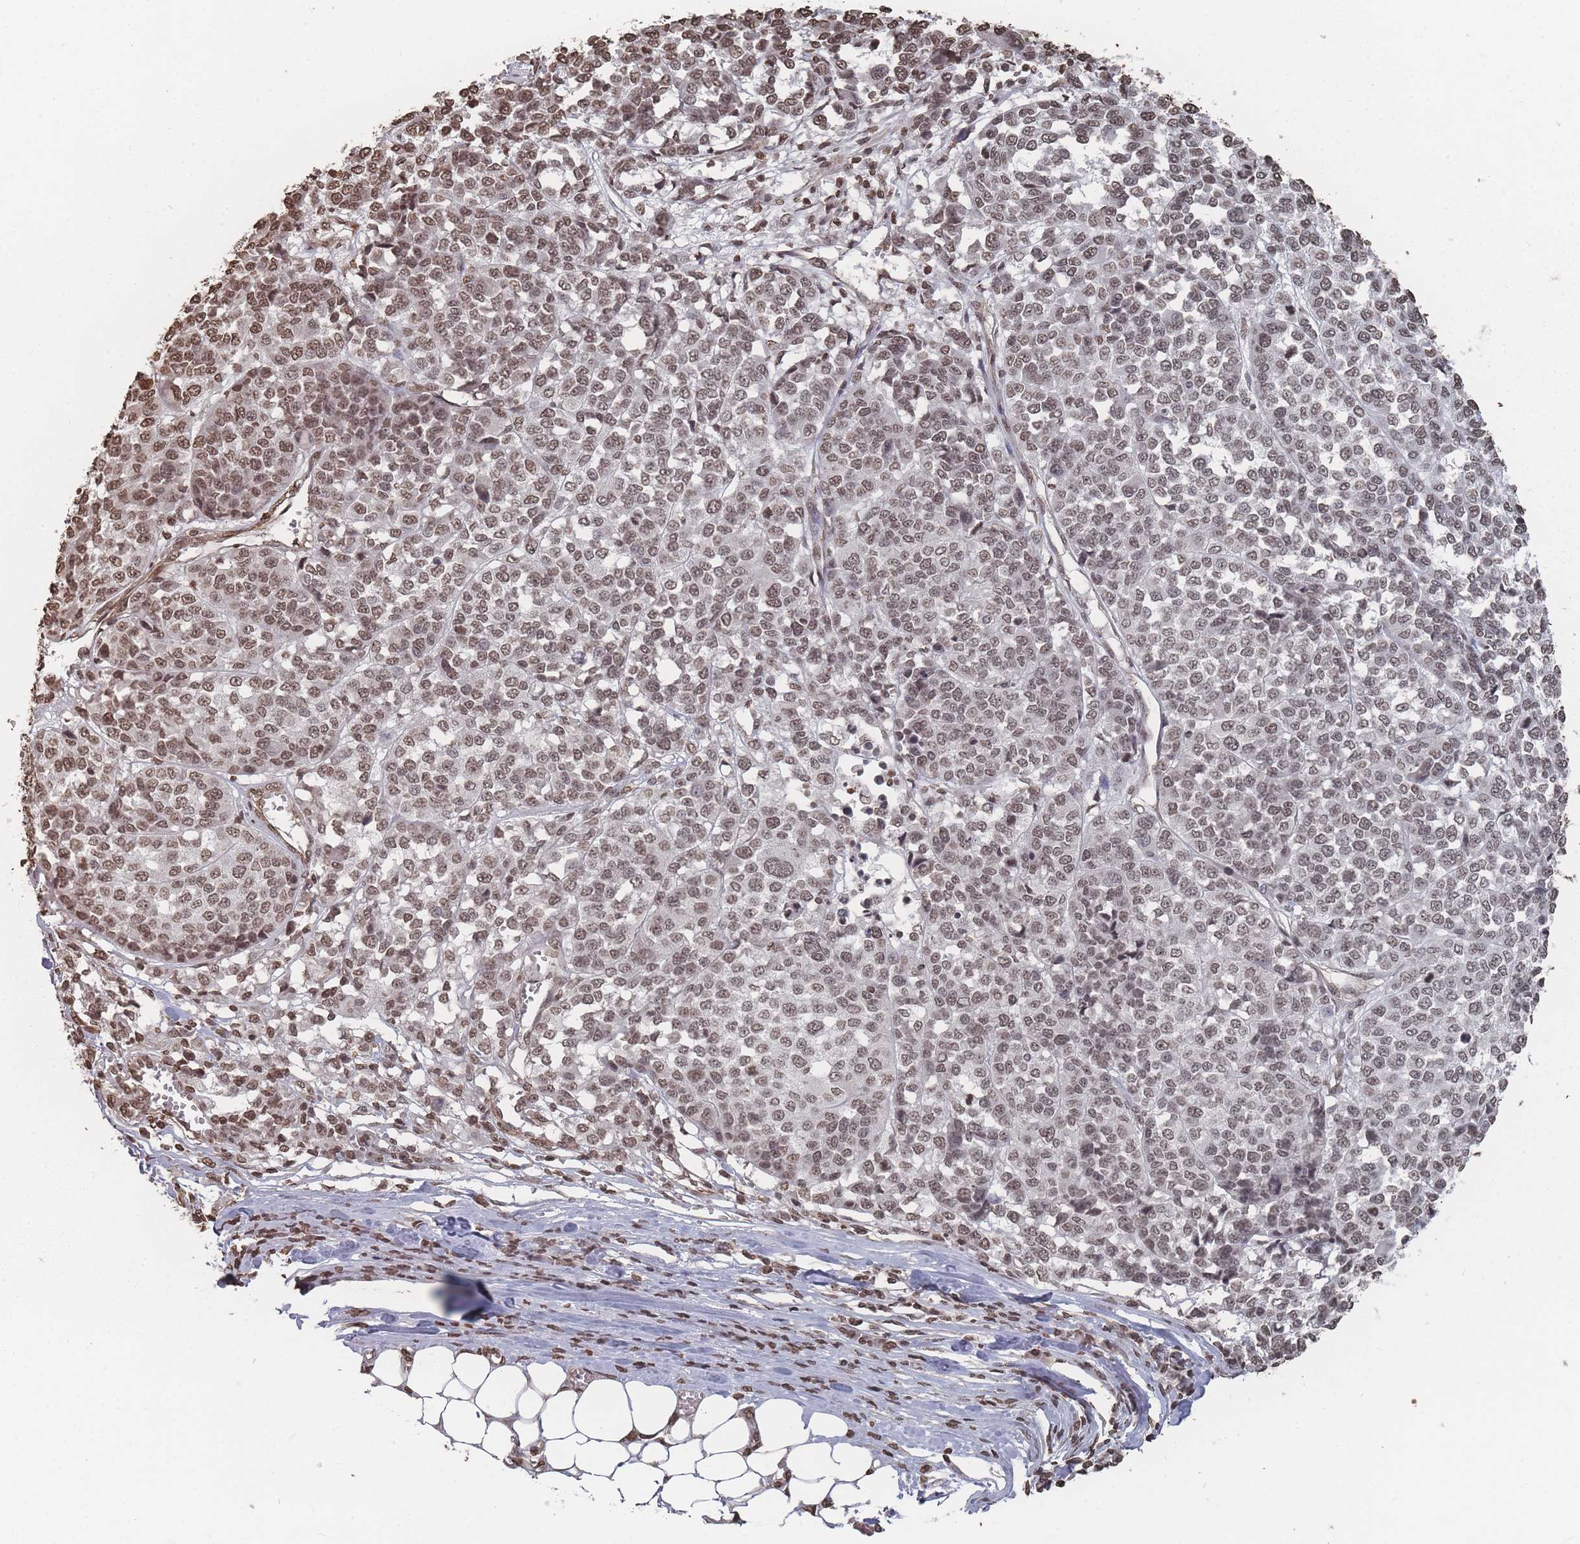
{"staining": {"intensity": "moderate", "quantity": "25%-75%", "location": "nuclear"}, "tissue": "melanoma", "cell_type": "Tumor cells", "image_type": "cancer", "snomed": [{"axis": "morphology", "description": "Malignant melanoma, Metastatic site"}, {"axis": "topography", "description": "Lymph node"}], "caption": "Immunohistochemical staining of human melanoma shows moderate nuclear protein staining in approximately 25%-75% of tumor cells.", "gene": "PLEKHG5", "patient": {"sex": "male", "age": 44}}